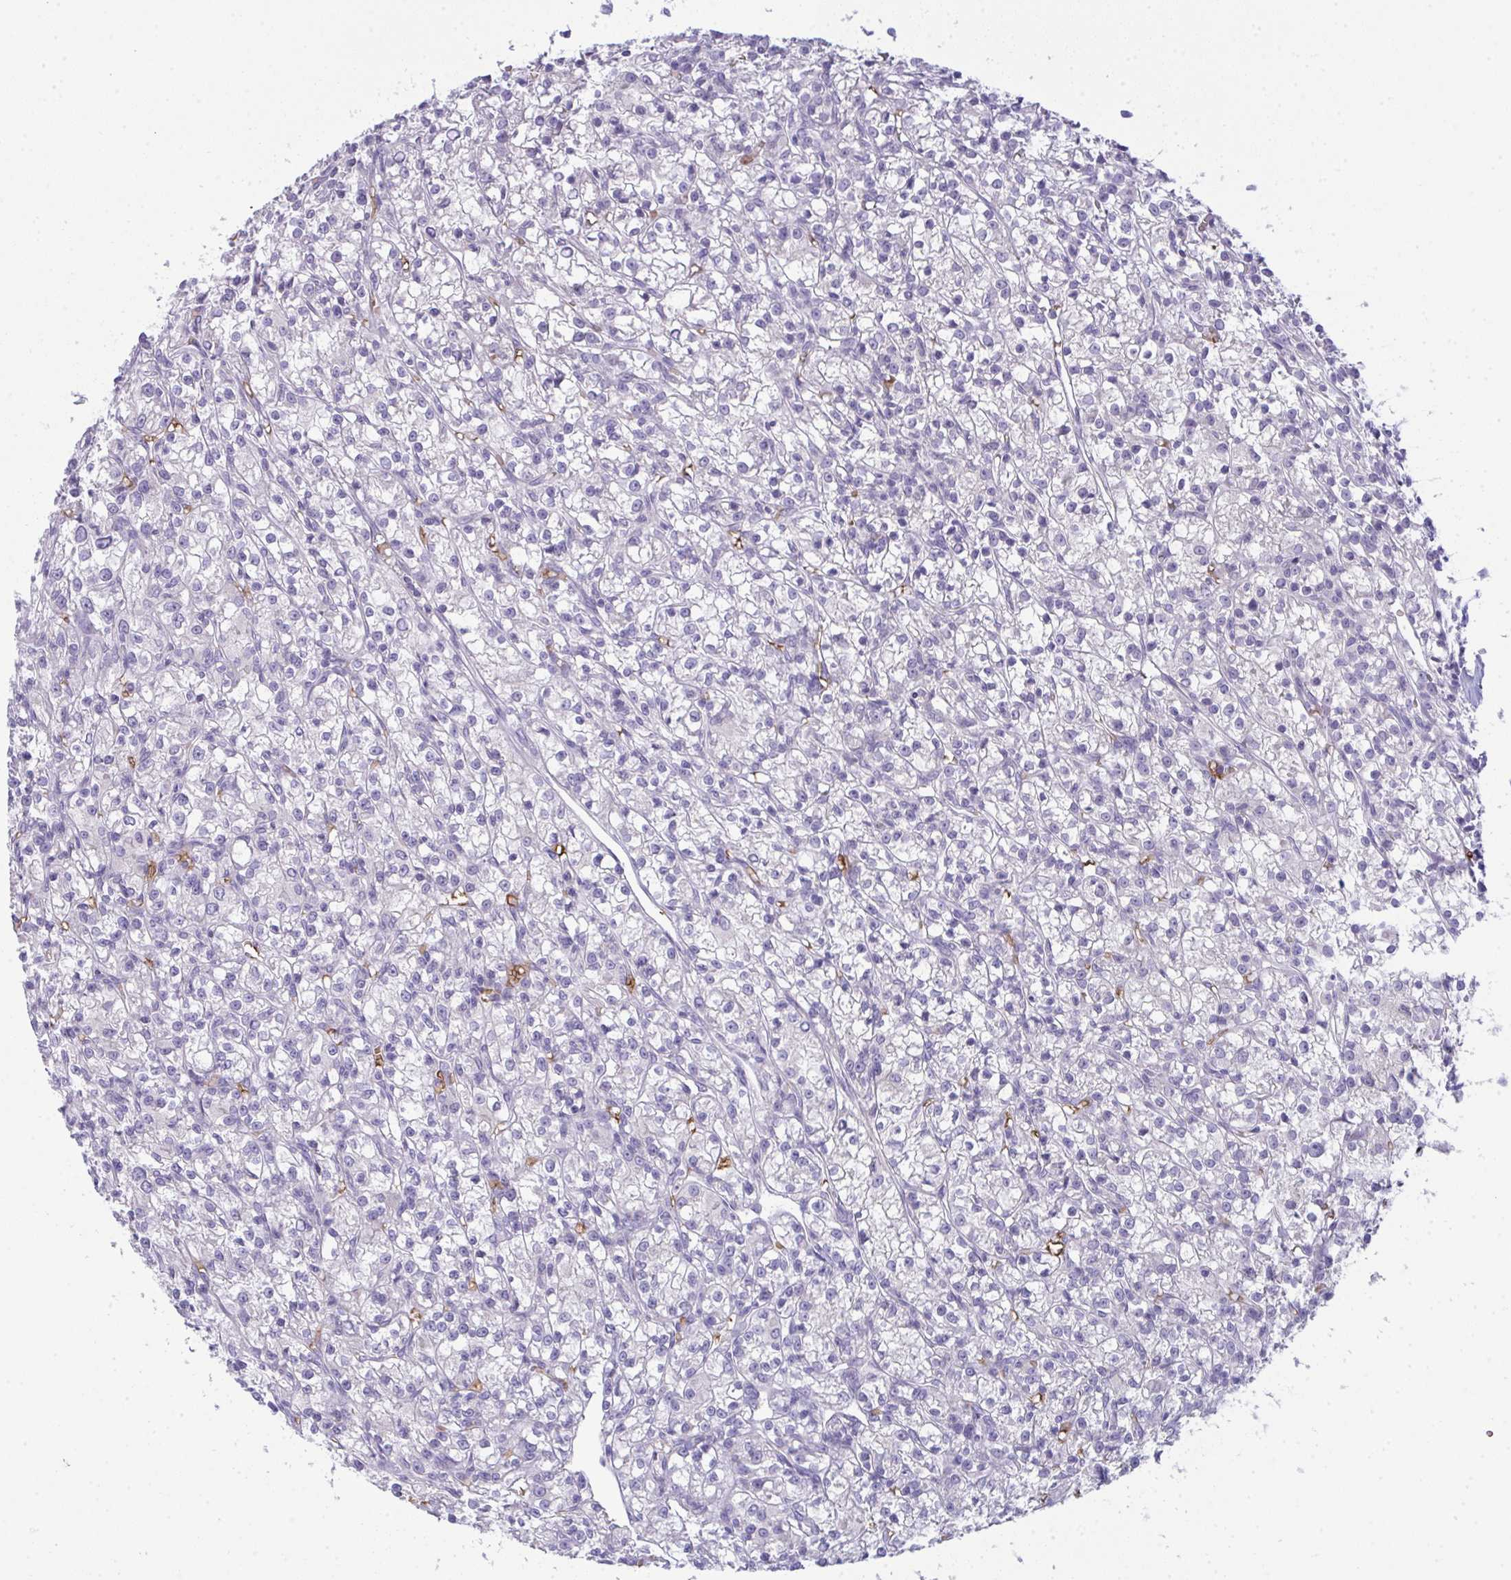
{"staining": {"intensity": "negative", "quantity": "none", "location": "none"}, "tissue": "renal cancer", "cell_type": "Tumor cells", "image_type": "cancer", "snomed": [{"axis": "morphology", "description": "Adenocarcinoma, NOS"}, {"axis": "topography", "description": "Kidney"}], "caption": "Immunohistochemical staining of human renal cancer (adenocarcinoma) displays no significant expression in tumor cells.", "gene": "SPTB", "patient": {"sex": "female", "age": 59}}